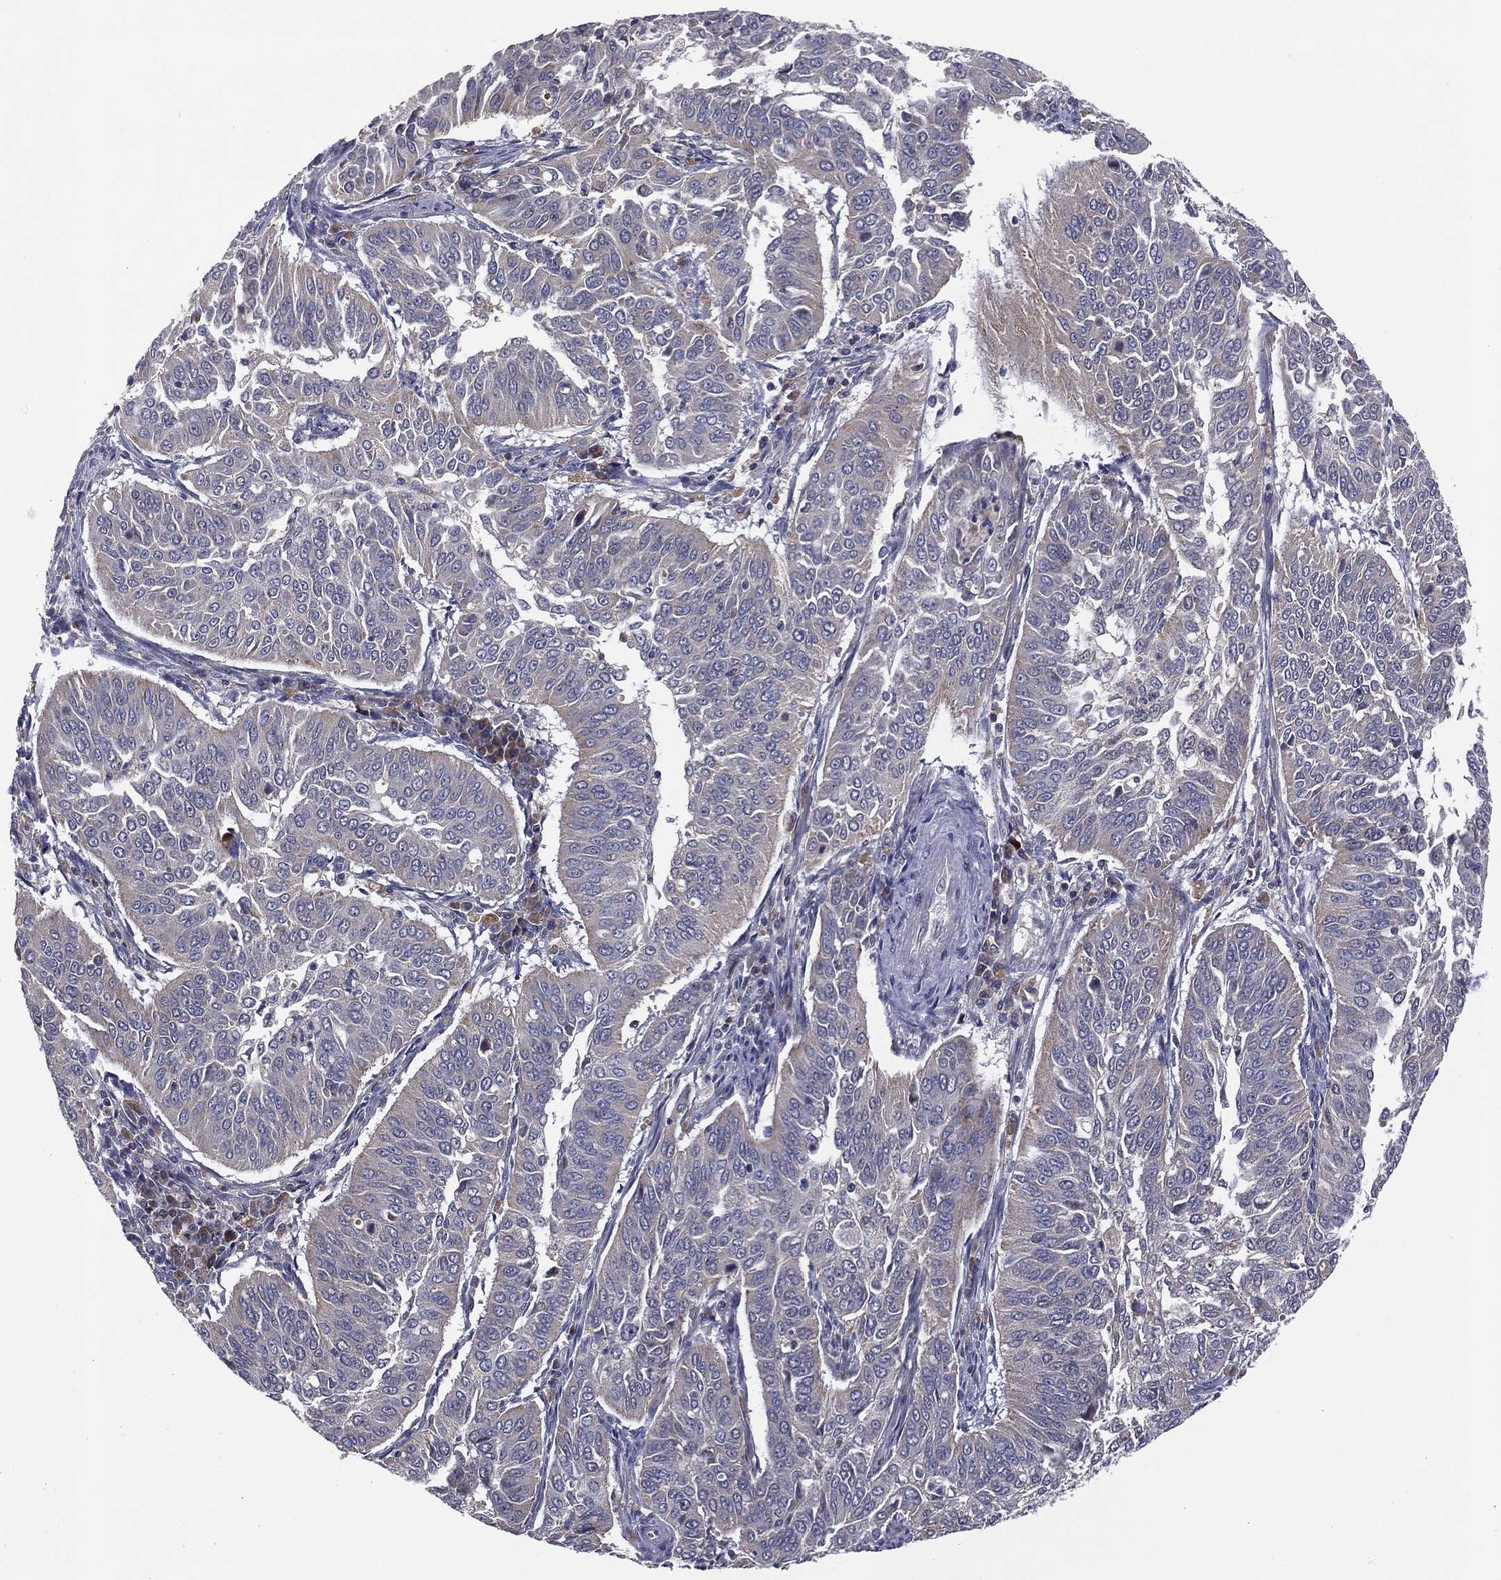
{"staining": {"intensity": "negative", "quantity": "none", "location": "none"}, "tissue": "cervical cancer", "cell_type": "Tumor cells", "image_type": "cancer", "snomed": [{"axis": "morphology", "description": "Normal tissue, NOS"}, {"axis": "morphology", "description": "Squamous cell carcinoma, NOS"}, {"axis": "topography", "description": "Cervix"}], "caption": "A photomicrograph of cervical cancer stained for a protein exhibits no brown staining in tumor cells. (Immunohistochemistry (ihc), brightfield microscopy, high magnification).", "gene": "STARD3", "patient": {"sex": "female", "age": 39}}